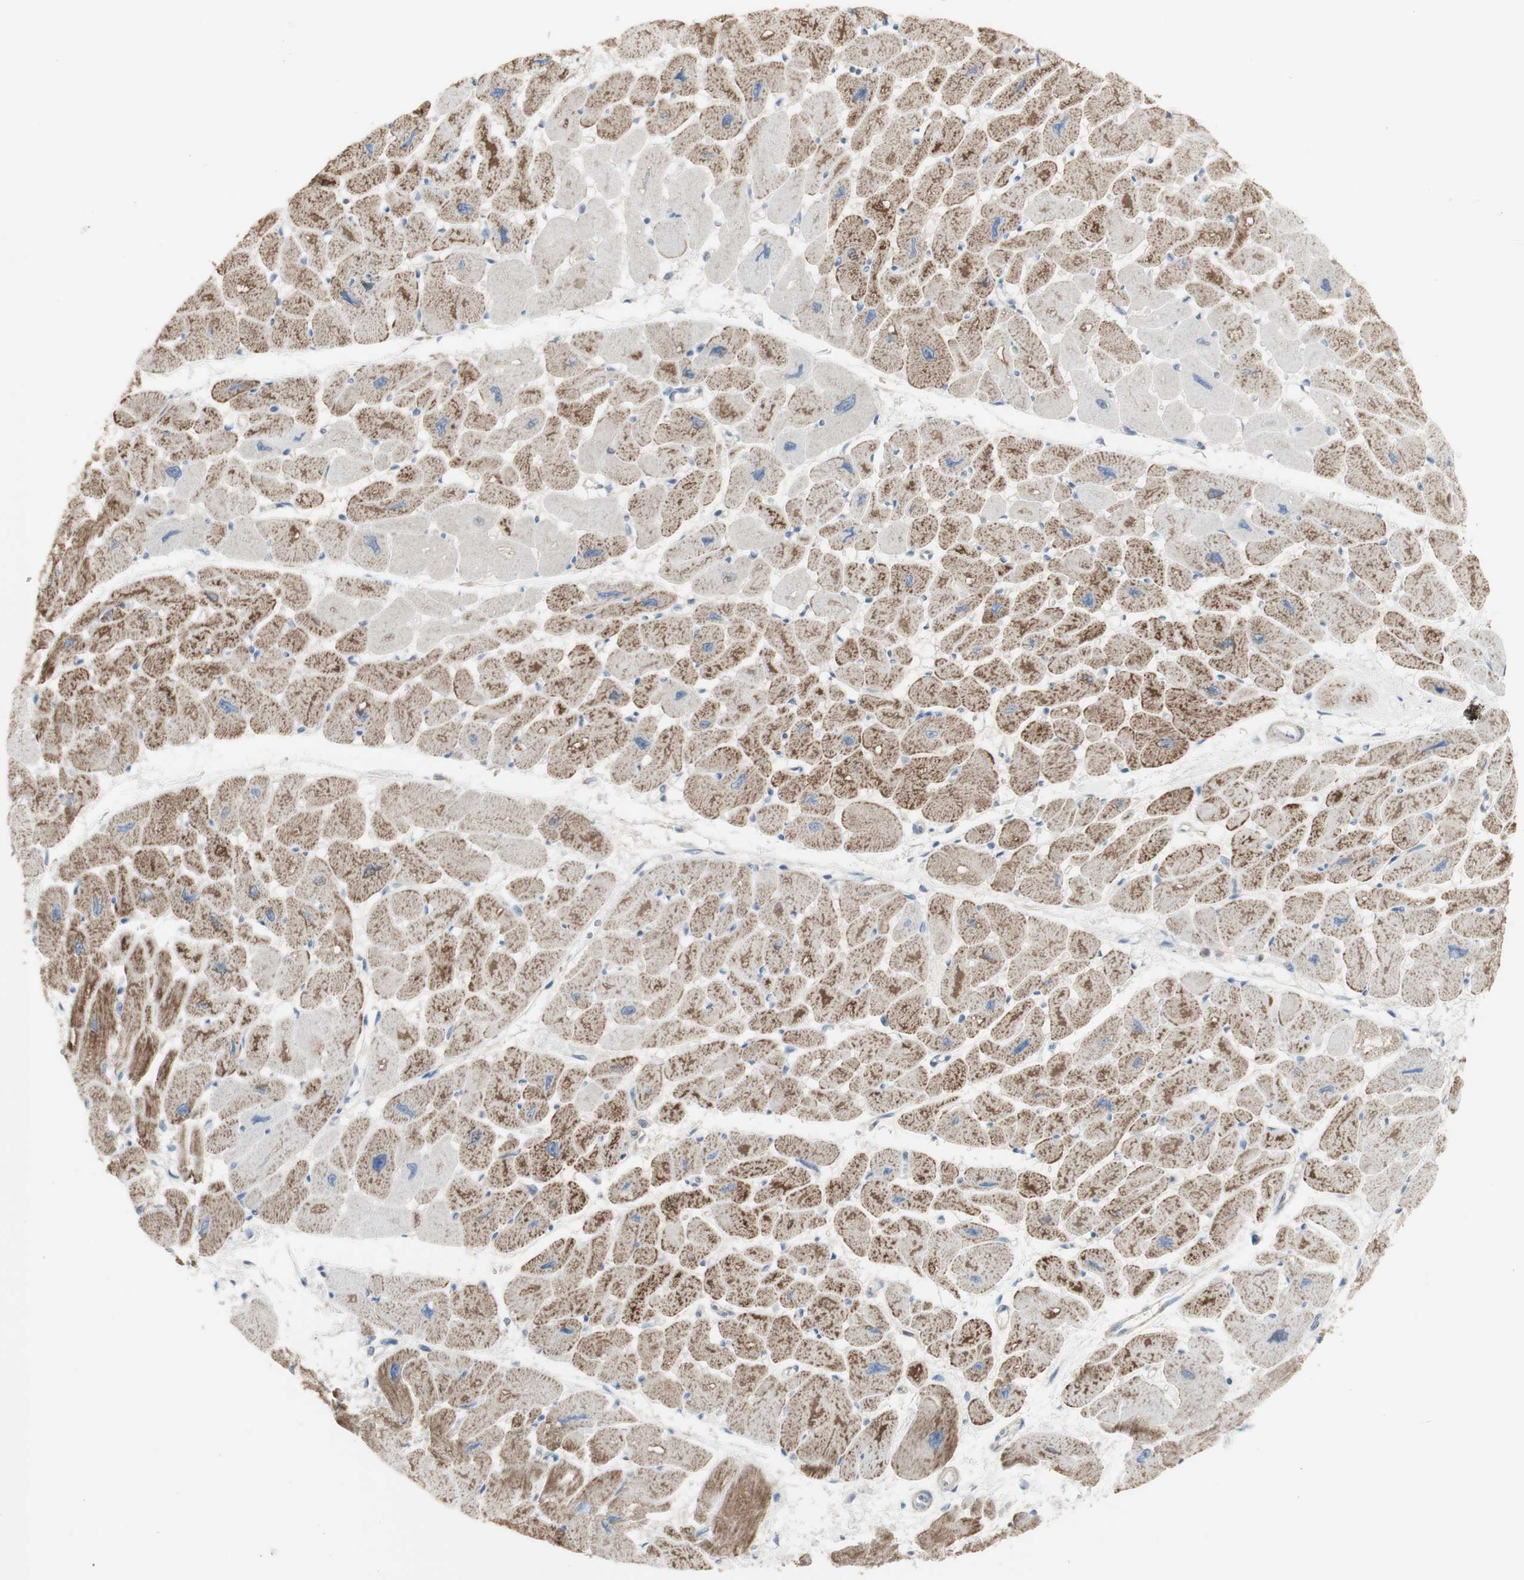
{"staining": {"intensity": "strong", "quantity": "25%-75%", "location": "cytoplasmic/membranous"}, "tissue": "heart muscle", "cell_type": "Cardiomyocytes", "image_type": "normal", "snomed": [{"axis": "morphology", "description": "Normal tissue, NOS"}, {"axis": "topography", "description": "Heart"}], "caption": "An image showing strong cytoplasmic/membranous staining in approximately 25%-75% of cardiomyocytes in benign heart muscle, as visualized by brown immunohistochemical staining.", "gene": "C3orf52", "patient": {"sex": "female", "age": 54}}